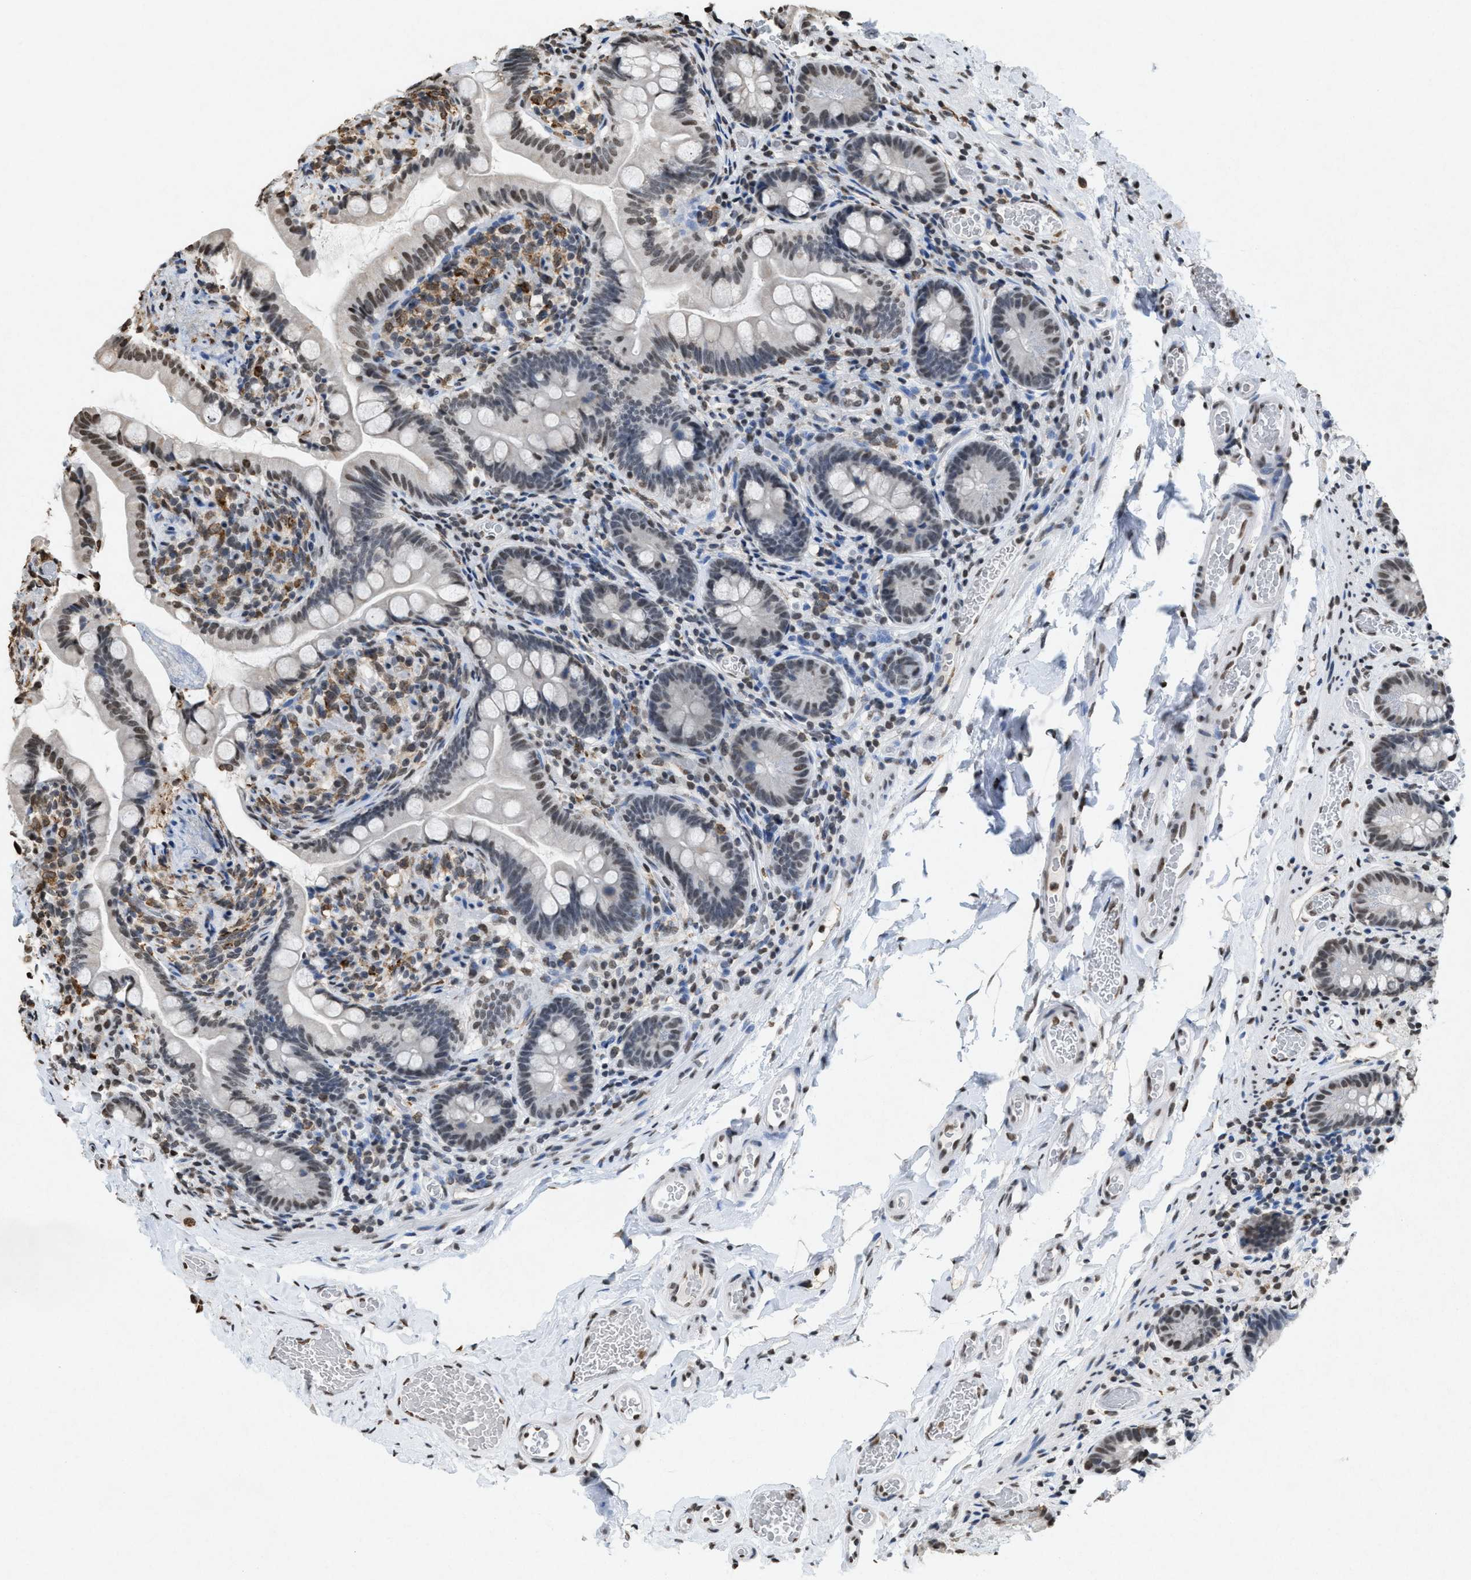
{"staining": {"intensity": "weak", "quantity": "25%-75%", "location": "nuclear"}, "tissue": "small intestine", "cell_type": "Glandular cells", "image_type": "normal", "snomed": [{"axis": "morphology", "description": "Normal tissue, NOS"}, {"axis": "topography", "description": "Small intestine"}], "caption": "An image of small intestine stained for a protein reveals weak nuclear brown staining in glandular cells. (Stains: DAB (3,3'-diaminobenzidine) in brown, nuclei in blue, Microscopy: brightfield microscopy at high magnification).", "gene": "NUP88", "patient": {"sex": "female", "age": 56}}